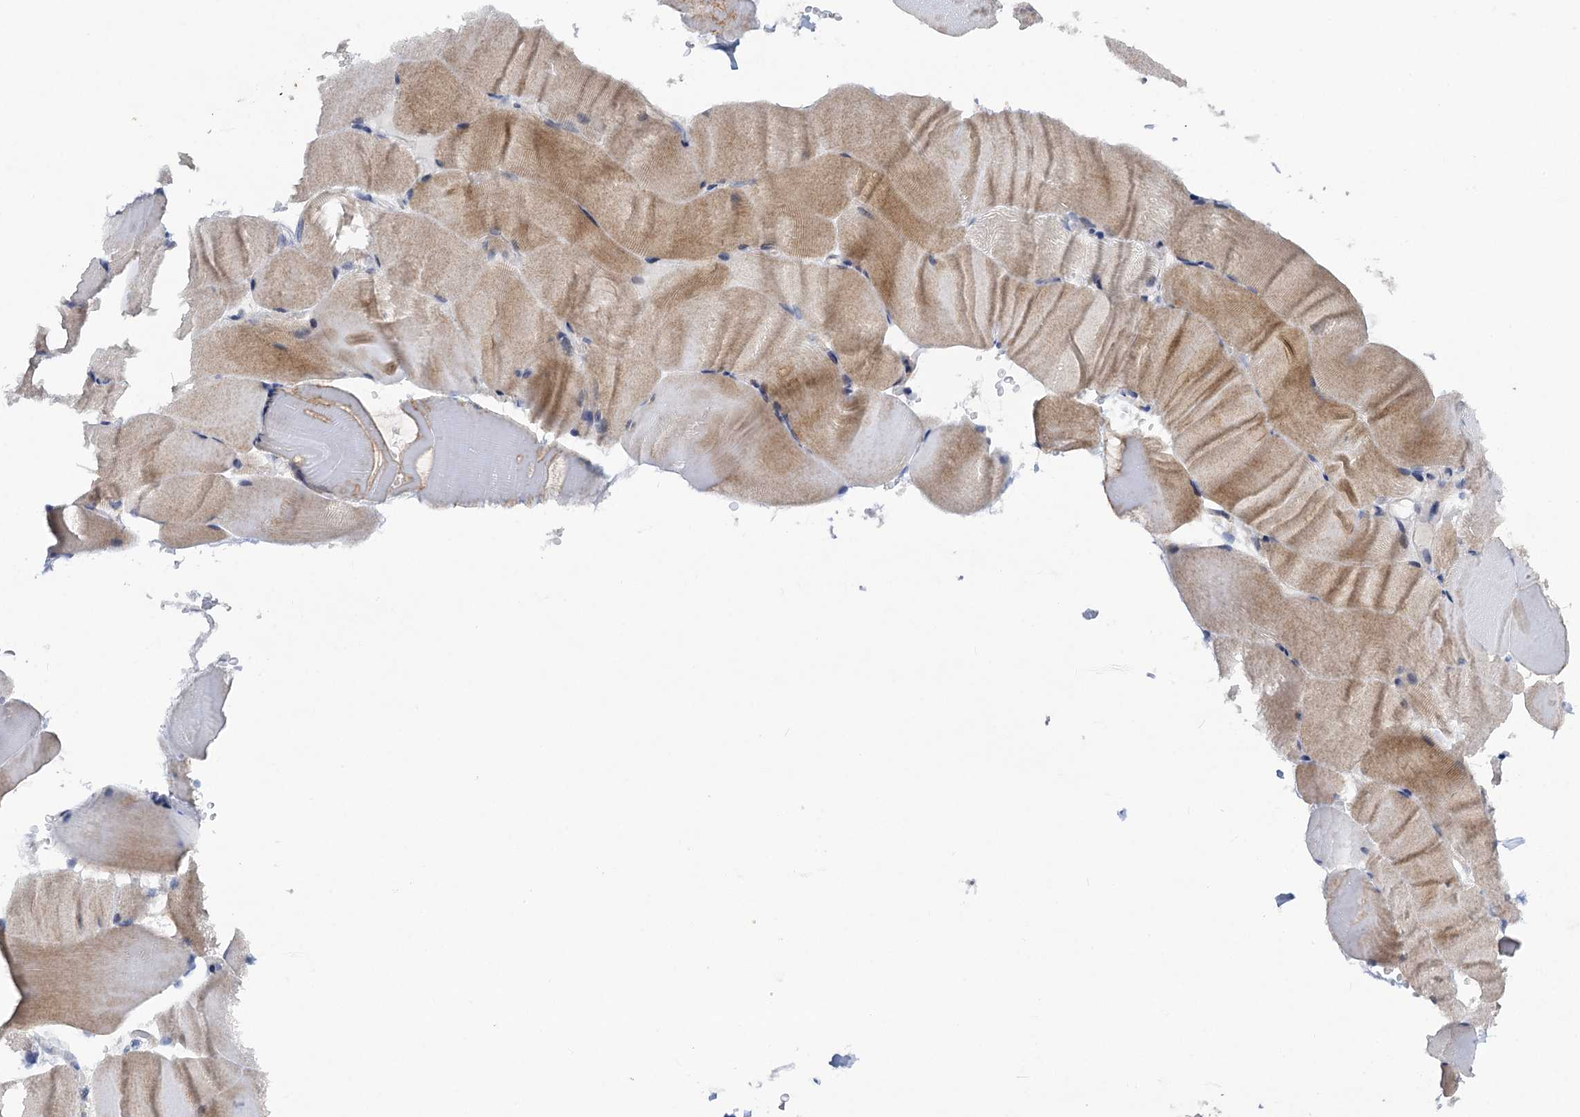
{"staining": {"intensity": "moderate", "quantity": ">75%", "location": "cytoplasmic/membranous"}, "tissue": "skeletal muscle", "cell_type": "Myocytes", "image_type": "normal", "snomed": [{"axis": "morphology", "description": "Normal tissue, NOS"}, {"axis": "topography", "description": "Skeletal muscle"}, {"axis": "topography", "description": "Parathyroid gland"}], "caption": "Protein analysis of unremarkable skeletal muscle exhibits moderate cytoplasmic/membranous expression in about >75% of myocytes.", "gene": "QPCTL", "patient": {"sex": "female", "age": 37}}